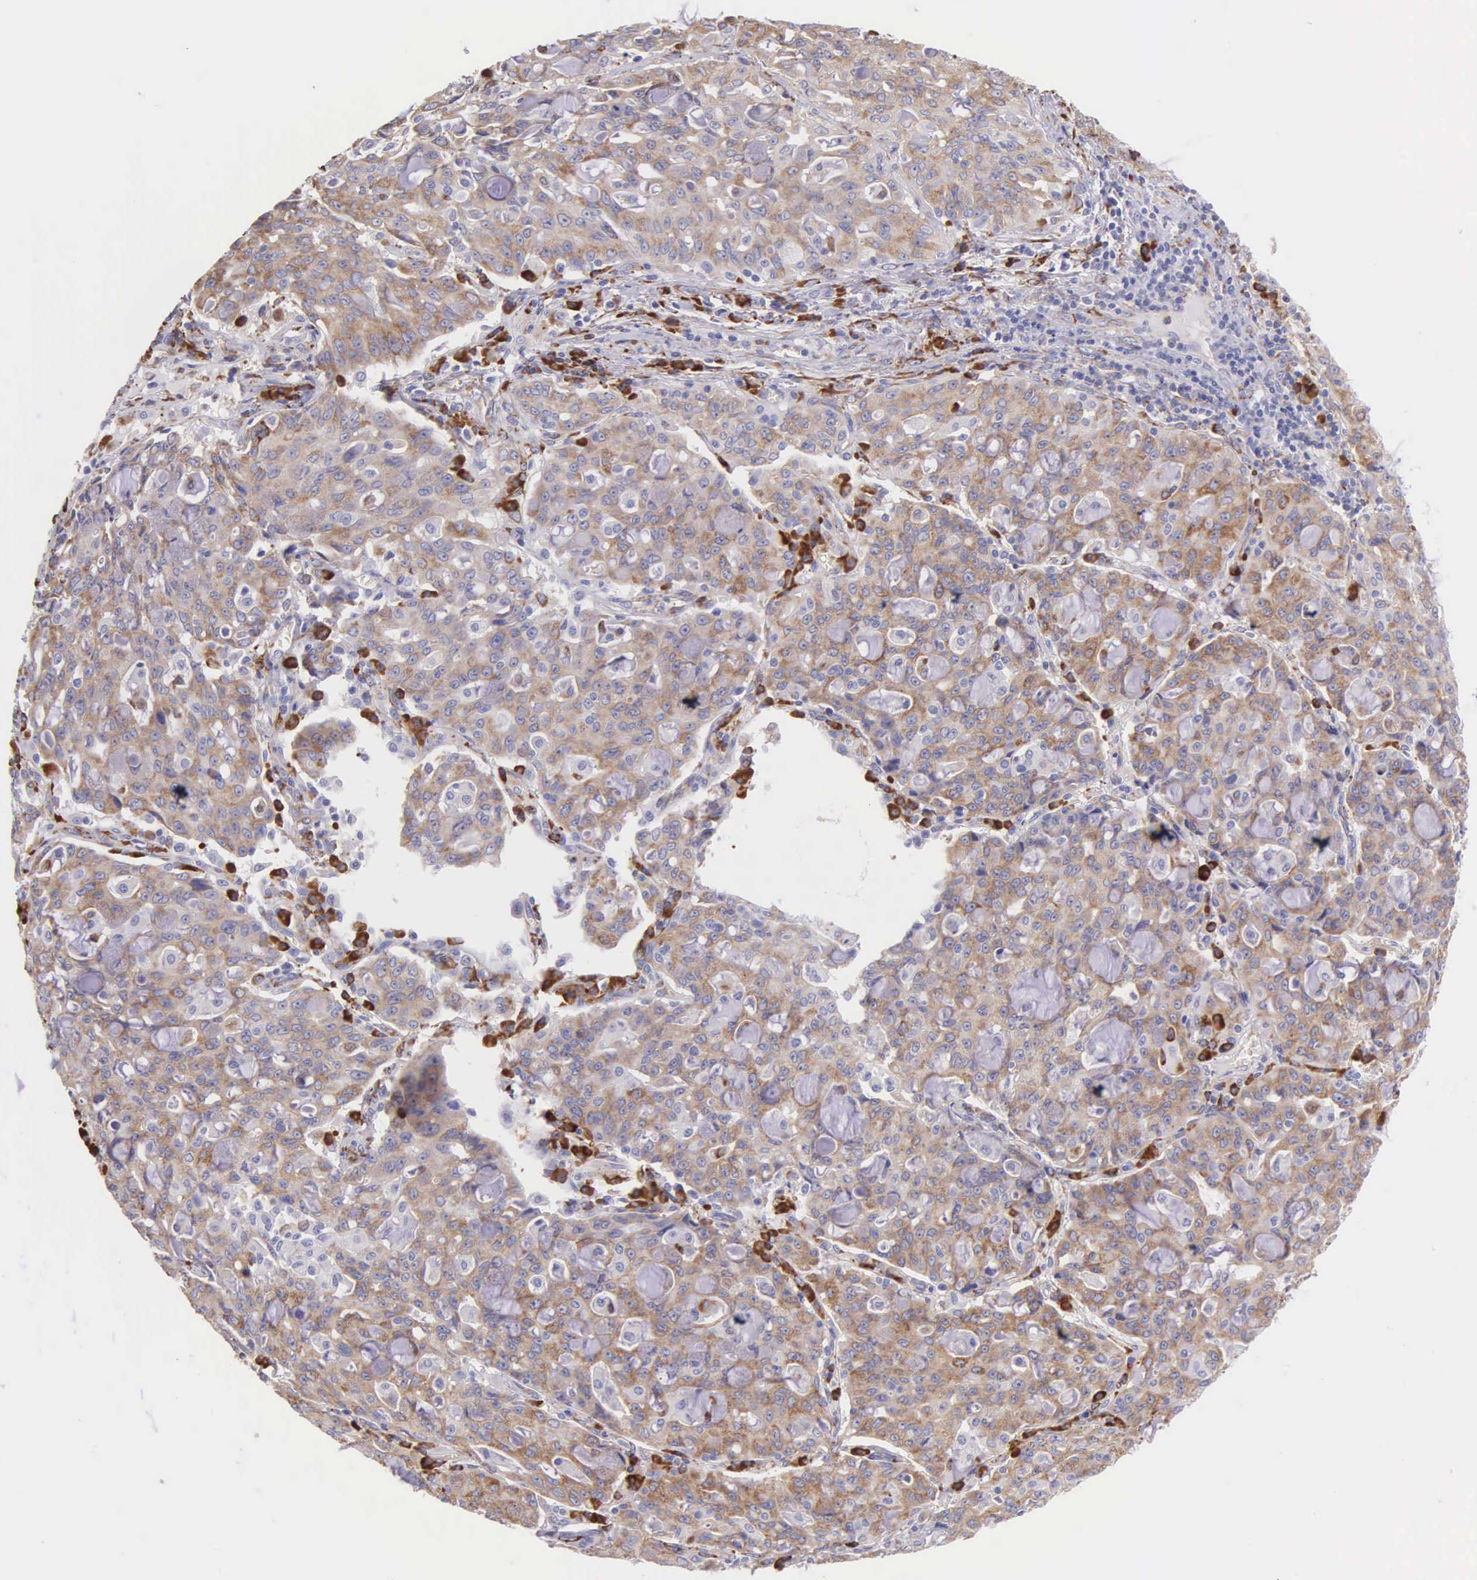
{"staining": {"intensity": "moderate", "quantity": ">75%", "location": "cytoplasmic/membranous"}, "tissue": "lung cancer", "cell_type": "Tumor cells", "image_type": "cancer", "snomed": [{"axis": "morphology", "description": "Adenocarcinoma, NOS"}, {"axis": "topography", "description": "Lung"}], "caption": "Immunohistochemistry photomicrograph of adenocarcinoma (lung) stained for a protein (brown), which demonstrates medium levels of moderate cytoplasmic/membranous expression in about >75% of tumor cells.", "gene": "CKAP4", "patient": {"sex": "female", "age": 44}}